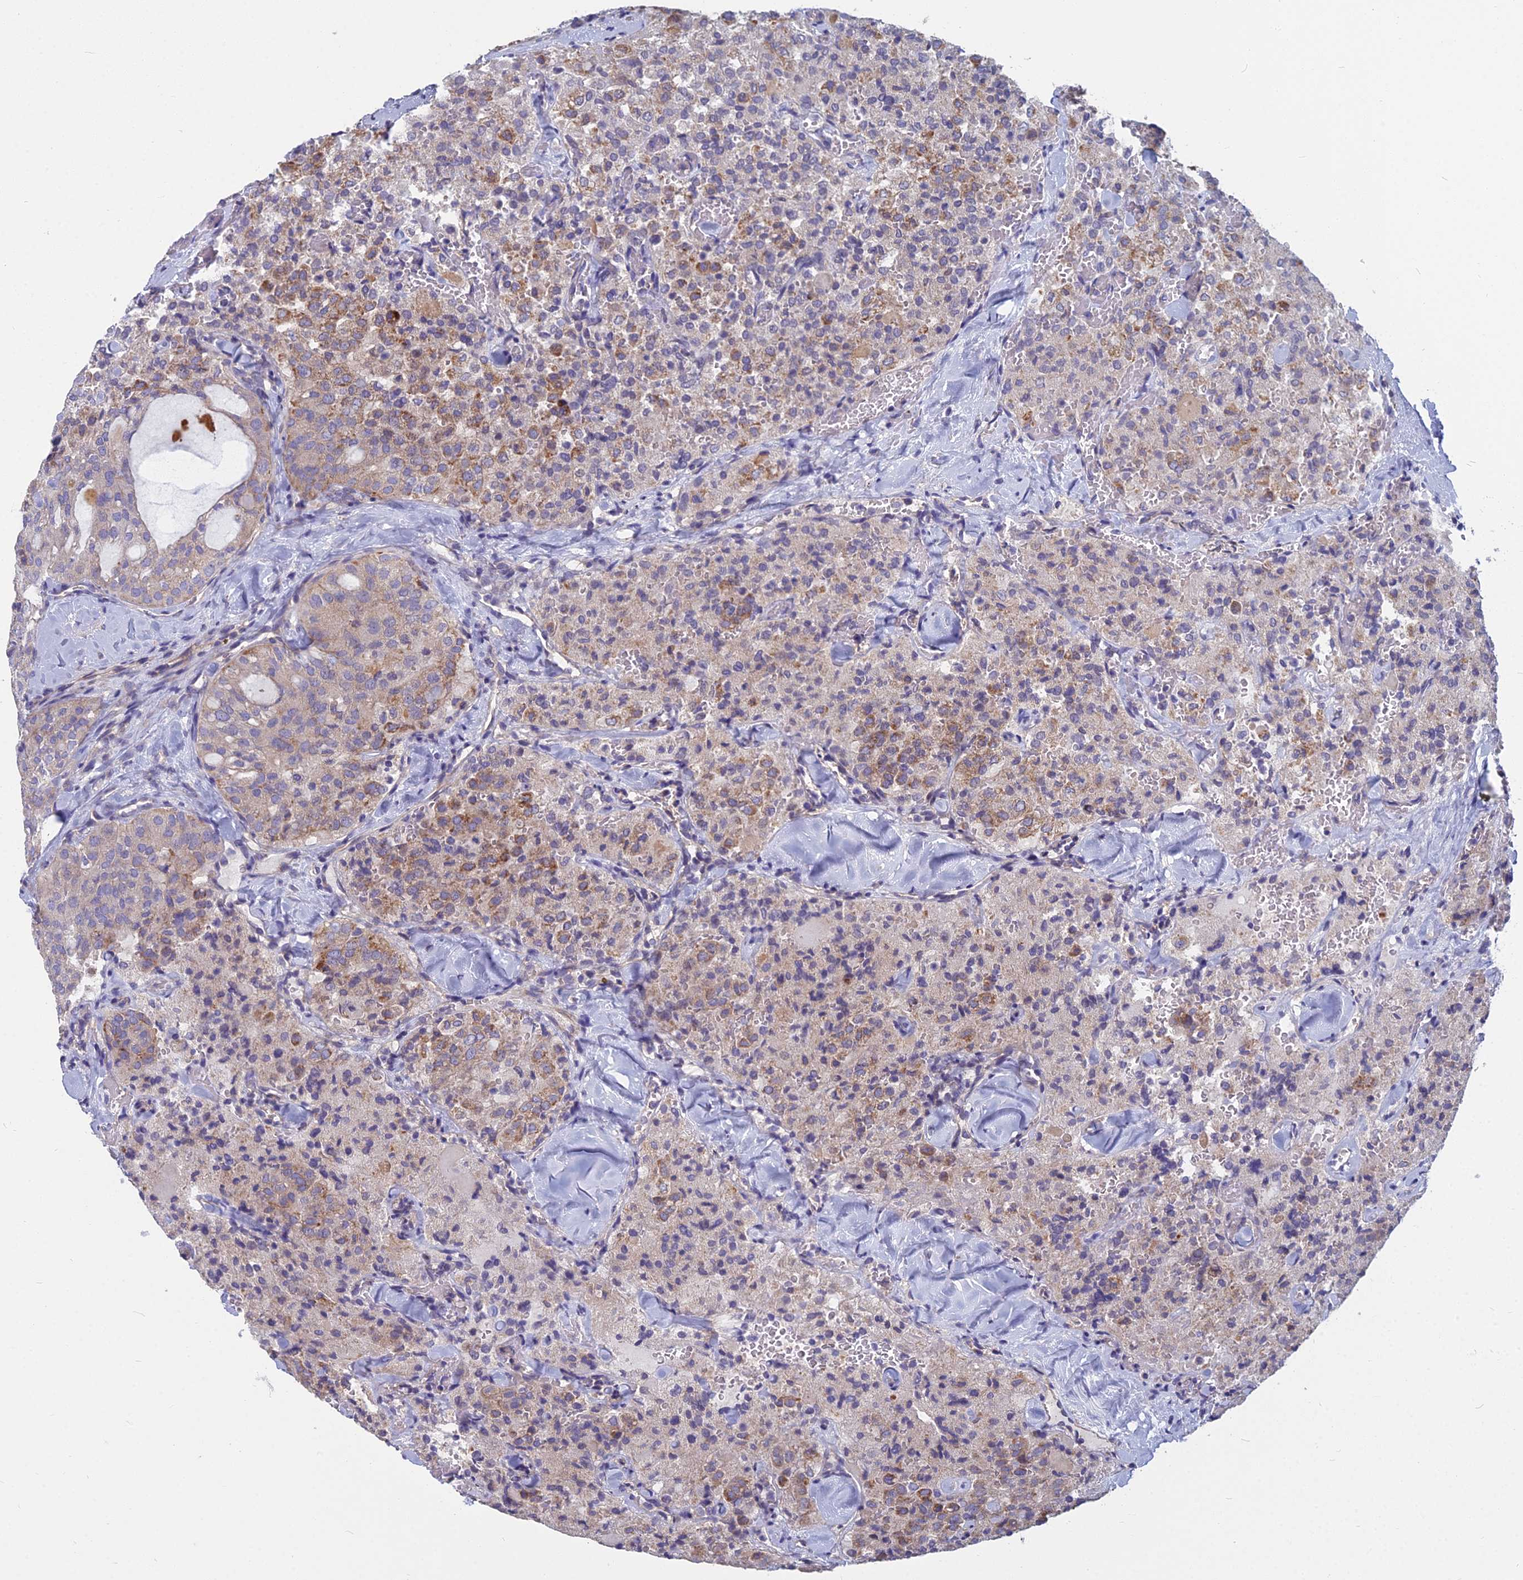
{"staining": {"intensity": "moderate", "quantity": "25%-75%", "location": "cytoplasmic/membranous"}, "tissue": "thyroid cancer", "cell_type": "Tumor cells", "image_type": "cancer", "snomed": [{"axis": "morphology", "description": "Follicular adenoma carcinoma, NOS"}, {"axis": "topography", "description": "Thyroid gland"}], "caption": "Tumor cells display moderate cytoplasmic/membranous positivity in about 25%-75% of cells in thyroid cancer (follicular adenoma carcinoma).", "gene": "COX20", "patient": {"sex": "male", "age": 75}}